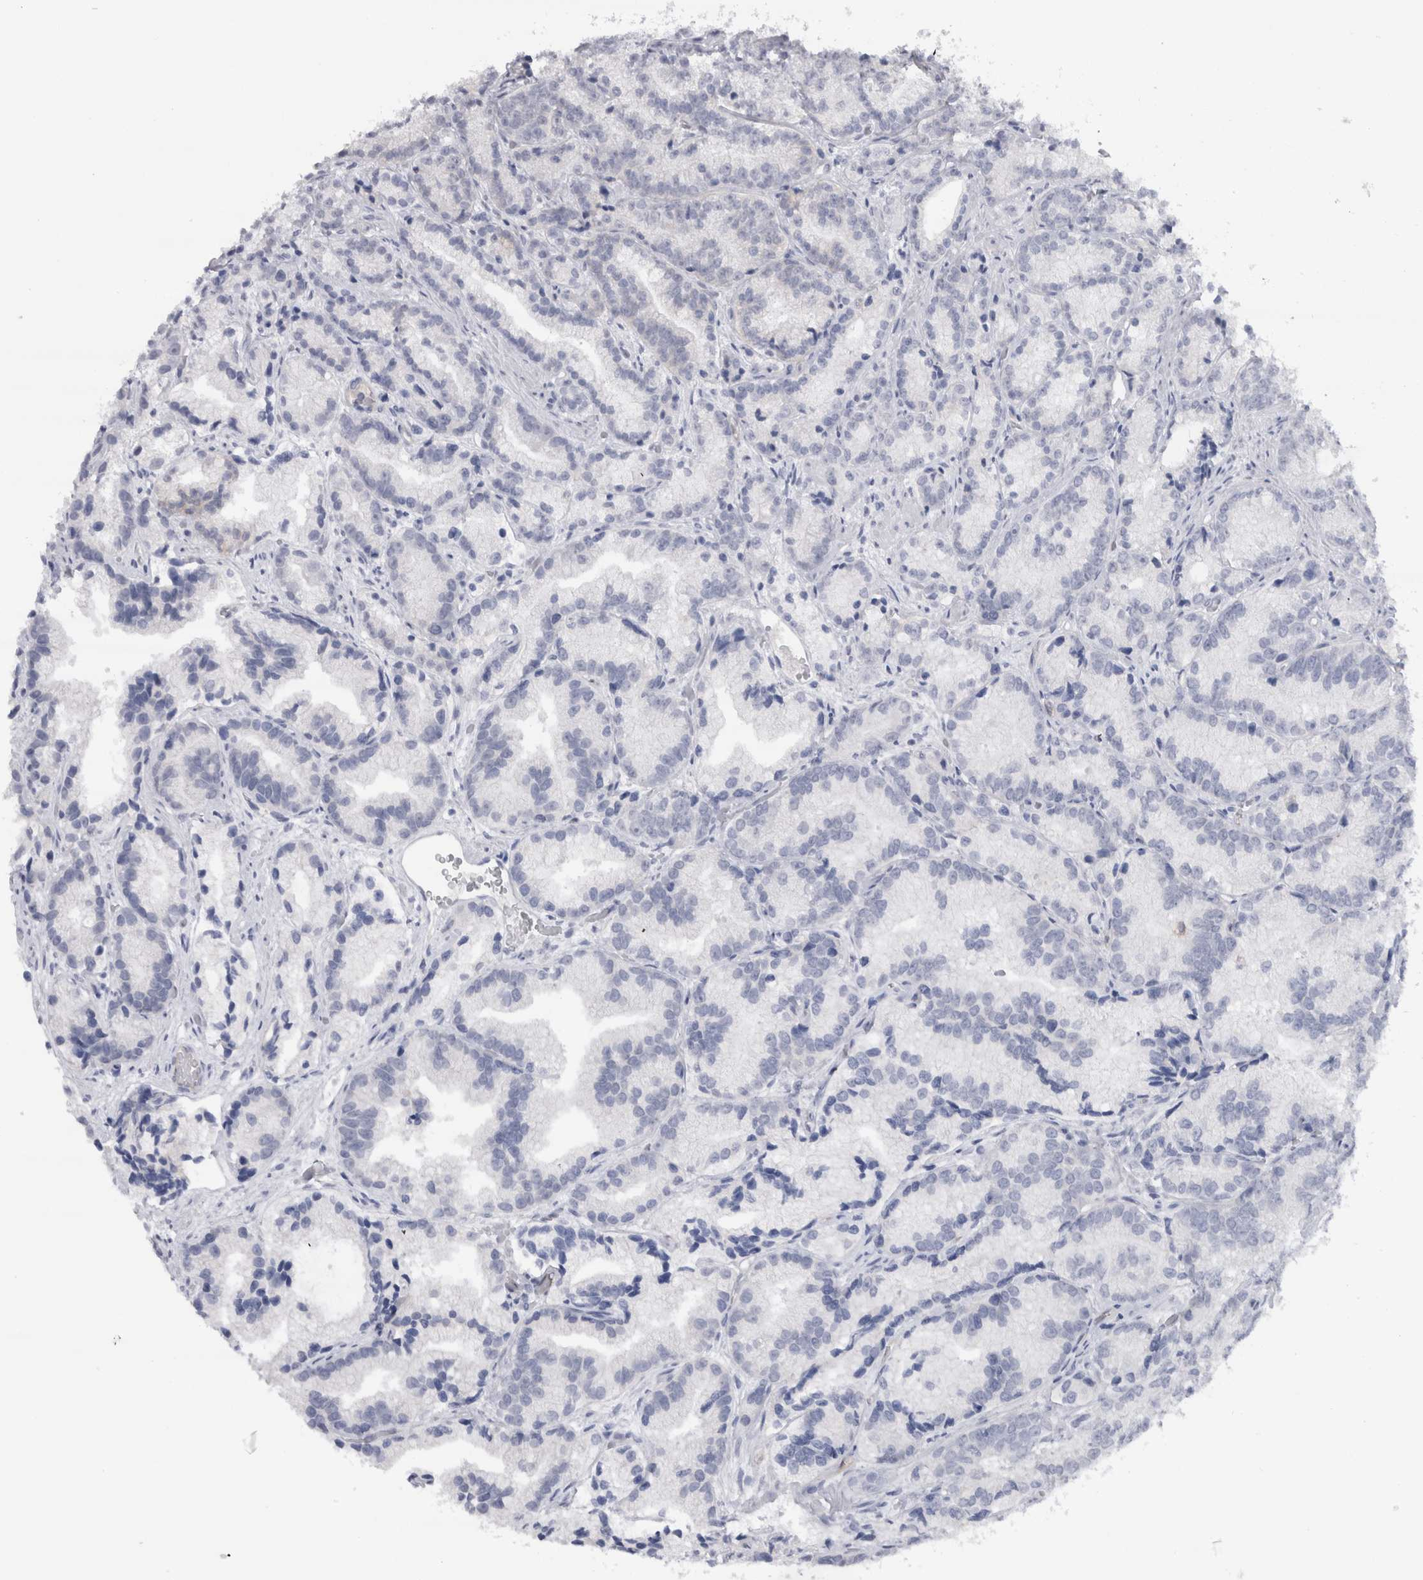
{"staining": {"intensity": "negative", "quantity": "none", "location": "none"}, "tissue": "prostate cancer", "cell_type": "Tumor cells", "image_type": "cancer", "snomed": [{"axis": "morphology", "description": "Adenocarcinoma, Low grade"}, {"axis": "topography", "description": "Prostate"}], "caption": "This is an IHC image of adenocarcinoma (low-grade) (prostate). There is no positivity in tumor cells.", "gene": "CDH17", "patient": {"sex": "male", "age": 89}}